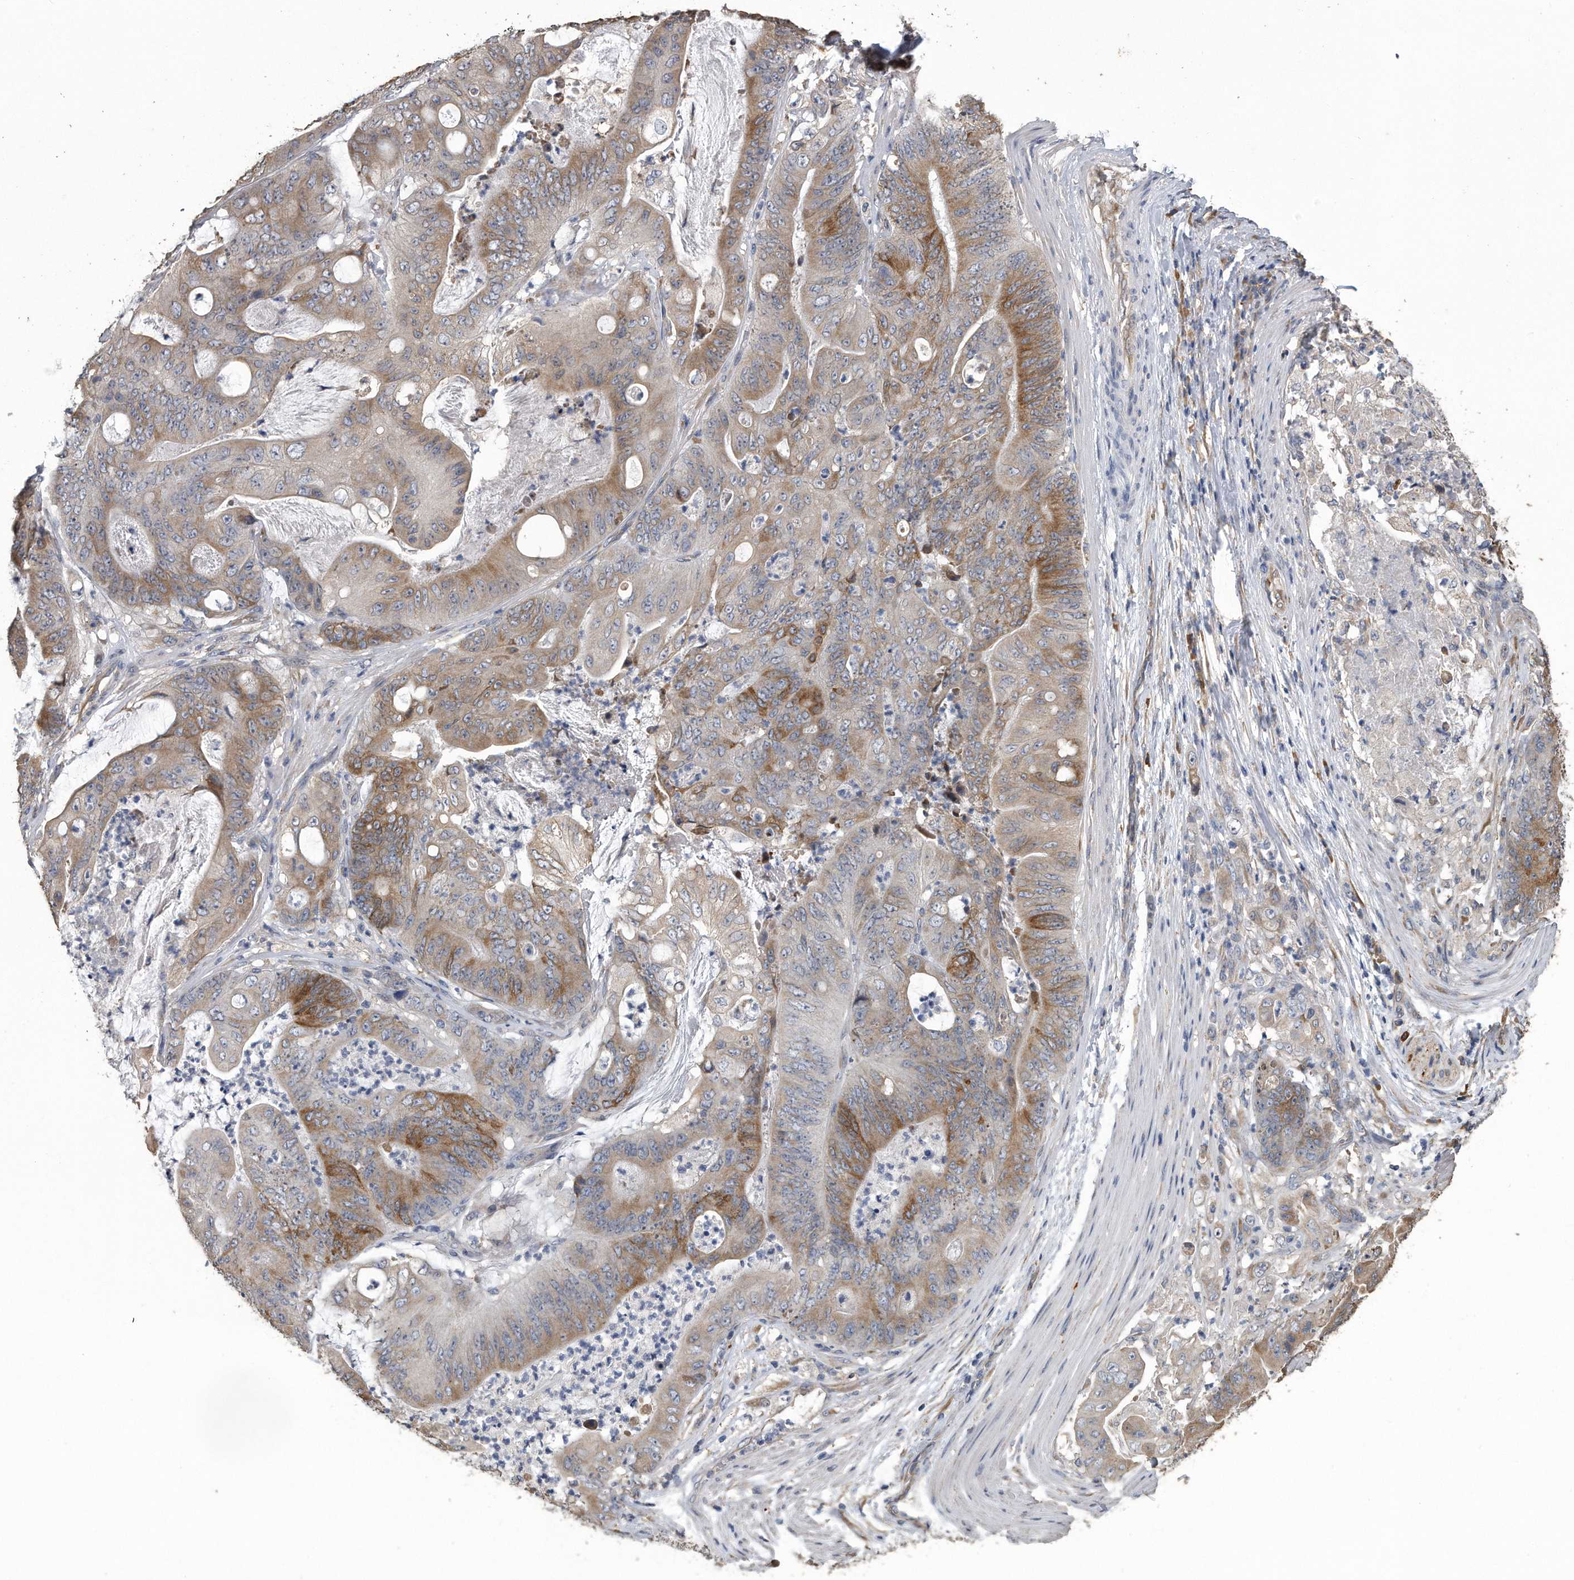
{"staining": {"intensity": "moderate", "quantity": "25%-75%", "location": "cytoplasmic/membranous"}, "tissue": "stomach cancer", "cell_type": "Tumor cells", "image_type": "cancer", "snomed": [{"axis": "morphology", "description": "Adenocarcinoma, NOS"}, {"axis": "topography", "description": "Stomach"}], "caption": "Tumor cells display medium levels of moderate cytoplasmic/membranous staining in about 25%-75% of cells in stomach cancer (adenocarcinoma).", "gene": "PCLO", "patient": {"sex": "female", "age": 73}}